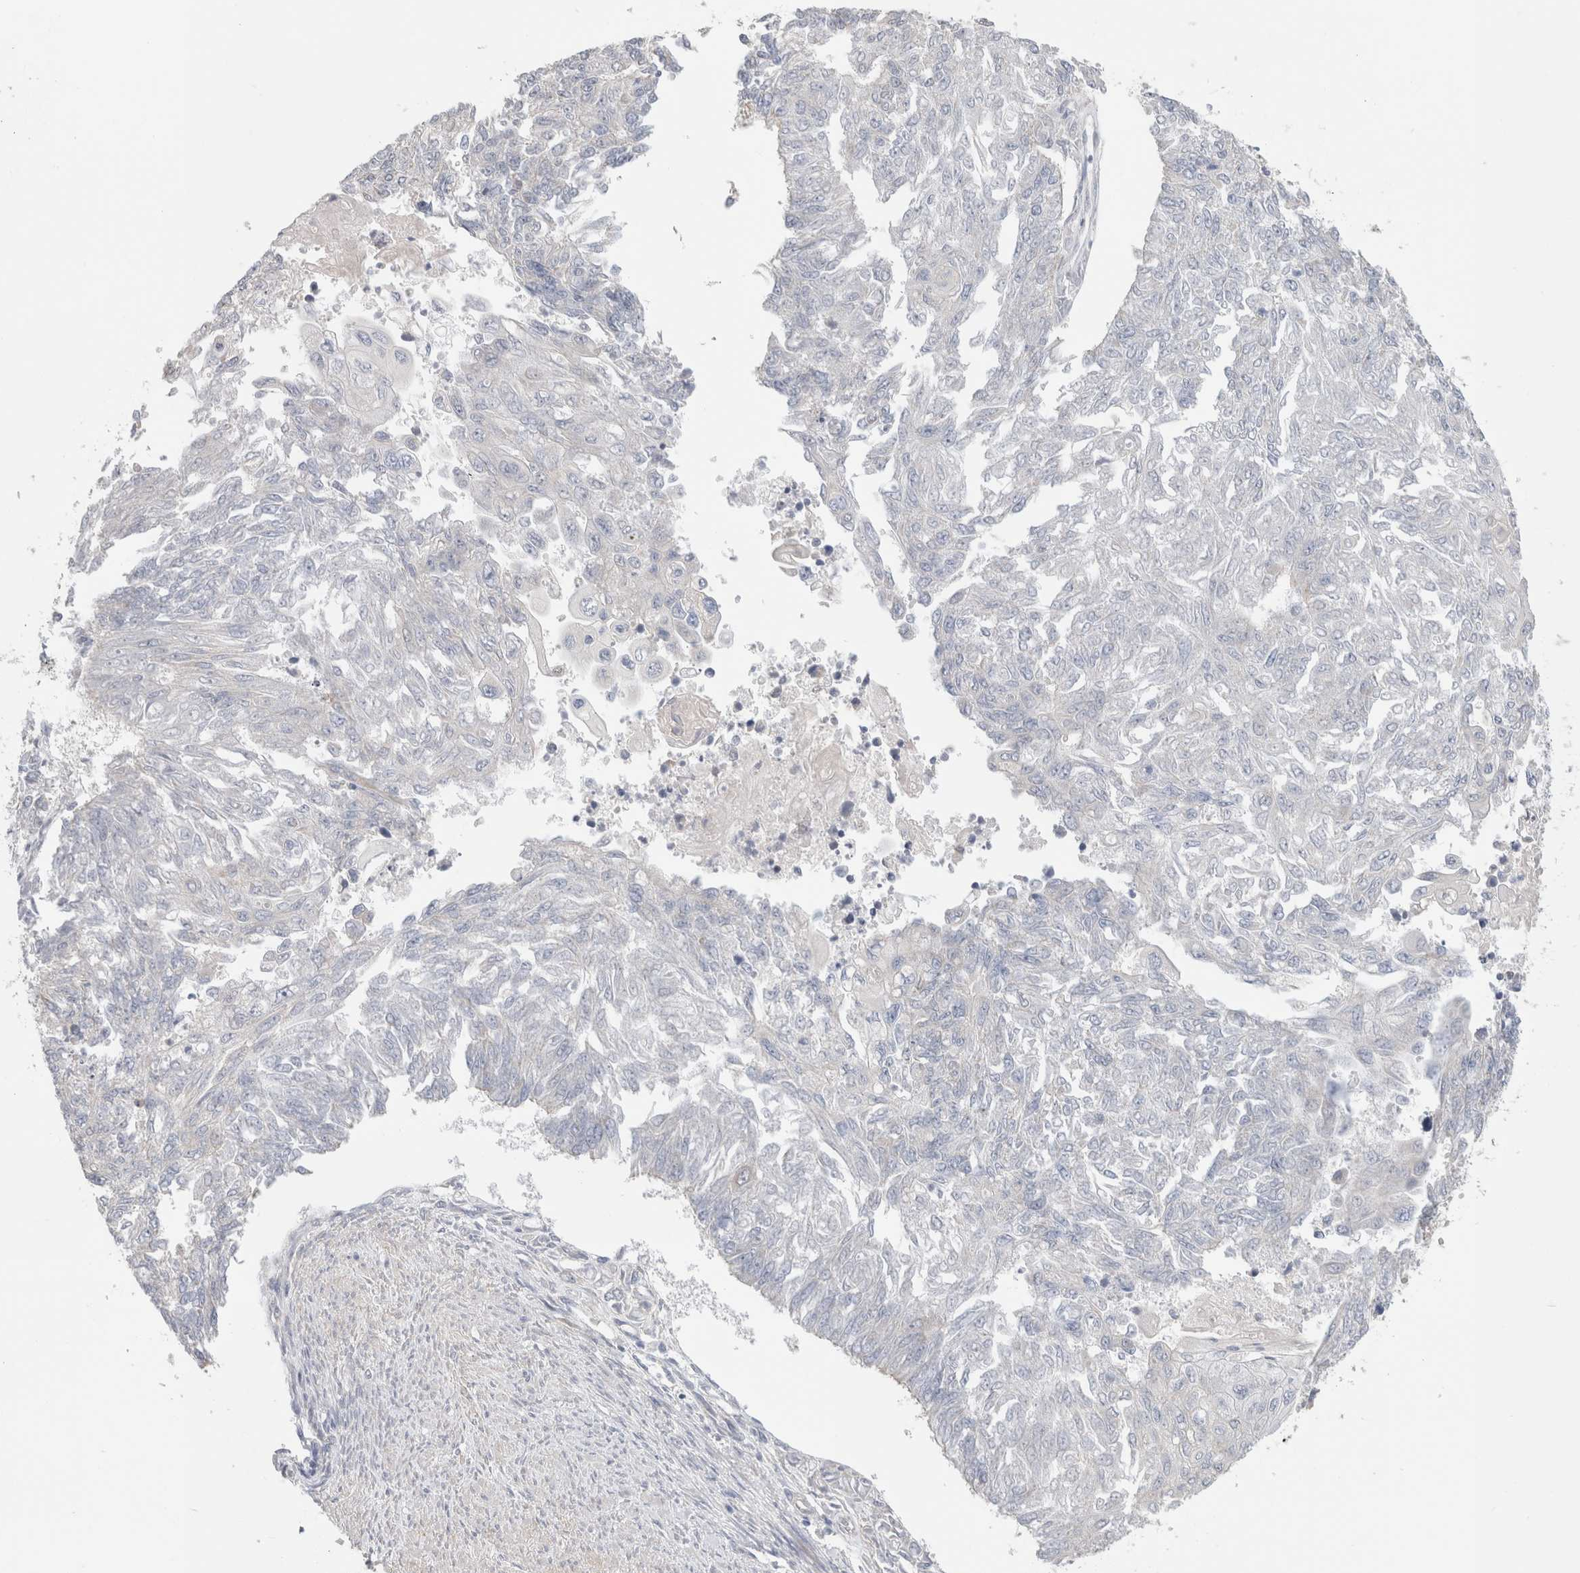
{"staining": {"intensity": "negative", "quantity": "none", "location": "none"}, "tissue": "endometrial cancer", "cell_type": "Tumor cells", "image_type": "cancer", "snomed": [{"axis": "morphology", "description": "Adenocarcinoma, NOS"}, {"axis": "topography", "description": "Endometrium"}], "caption": "This is a photomicrograph of immunohistochemistry (IHC) staining of endometrial cancer, which shows no staining in tumor cells.", "gene": "DMD", "patient": {"sex": "female", "age": 32}}